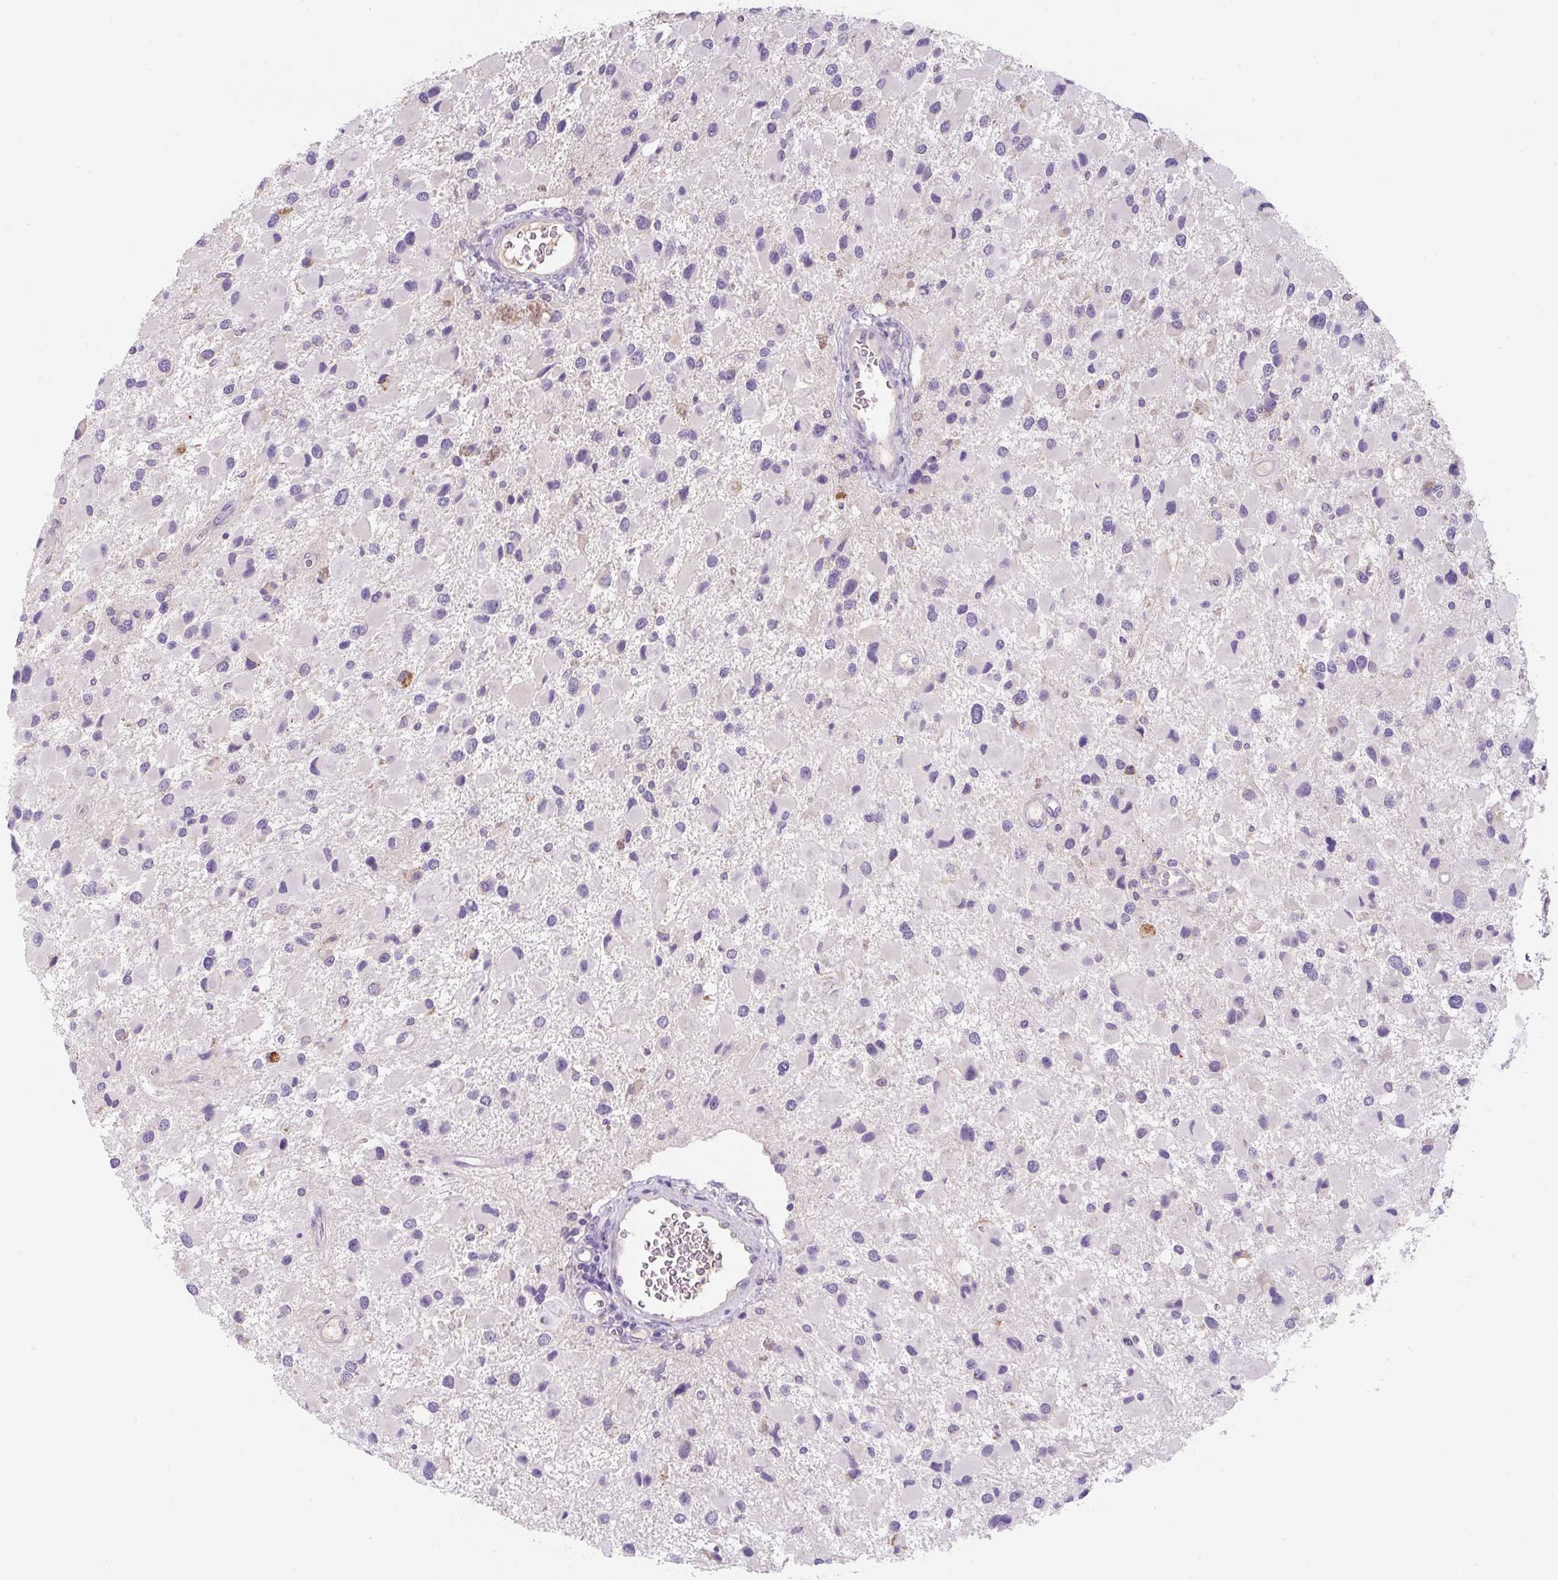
{"staining": {"intensity": "negative", "quantity": "none", "location": "none"}, "tissue": "glioma", "cell_type": "Tumor cells", "image_type": "cancer", "snomed": [{"axis": "morphology", "description": "Glioma, malignant, High grade"}, {"axis": "topography", "description": "Brain"}], "caption": "The histopathology image shows no significant positivity in tumor cells of glioma.", "gene": "FZD5", "patient": {"sex": "male", "age": 53}}